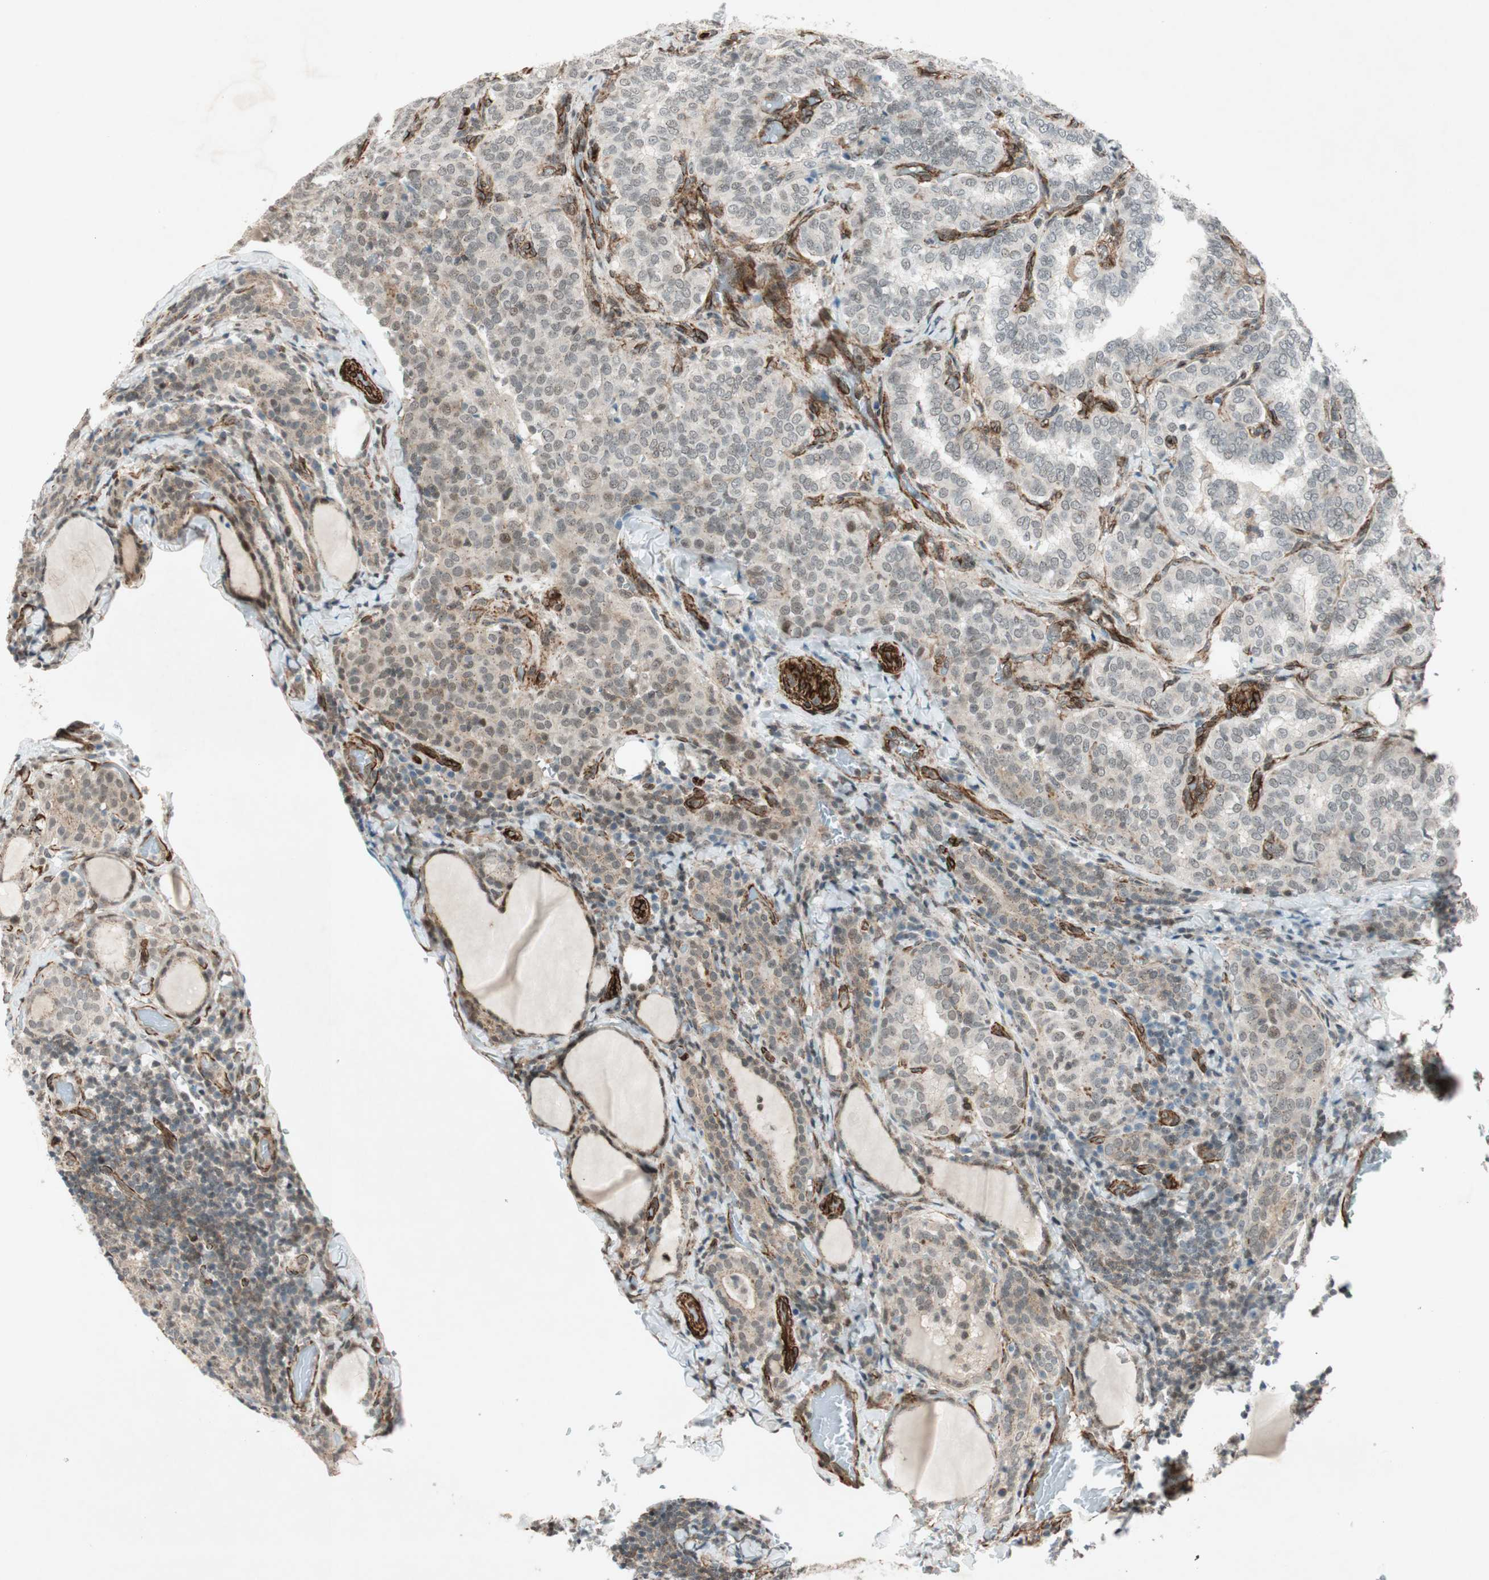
{"staining": {"intensity": "weak", "quantity": "<25%", "location": "nuclear"}, "tissue": "thyroid cancer", "cell_type": "Tumor cells", "image_type": "cancer", "snomed": [{"axis": "morphology", "description": "Normal tissue, NOS"}, {"axis": "morphology", "description": "Papillary adenocarcinoma, NOS"}, {"axis": "topography", "description": "Thyroid gland"}], "caption": "There is no significant positivity in tumor cells of thyroid papillary adenocarcinoma.", "gene": "CDK19", "patient": {"sex": "female", "age": 30}}